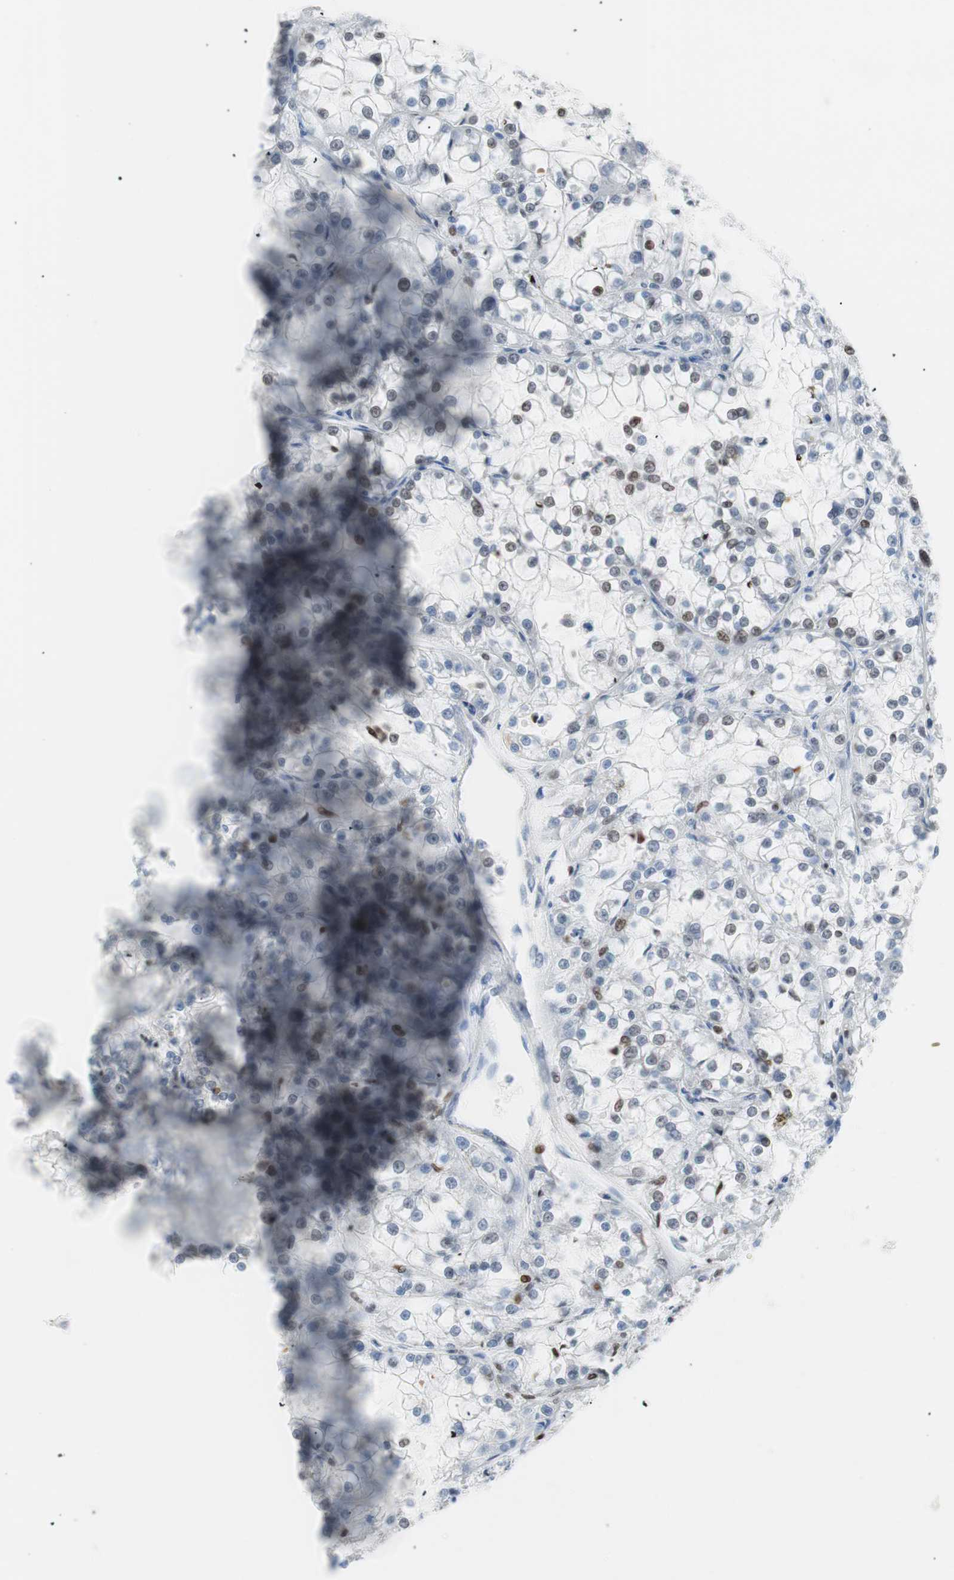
{"staining": {"intensity": "moderate", "quantity": "<25%", "location": "nuclear"}, "tissue": "renal cancer", "cell_type": "Tumor cells", "image_type": "cancer", "snomed": [{"axis": "morphology", "description": "Adenocarcinoma, NOS"}, {"axis": "topography", "description": "Kidney"}], "caption": "IHC (DAB (3,3'-diaminobenzidine)) staining of adenocarcinoma (renal) shows moderate nuclear protein expression in about <25% of tumor cells. Nuclei are stained in blue.", "gene": "CEBPB", "patient": {"sex": "female", "age": 52}}